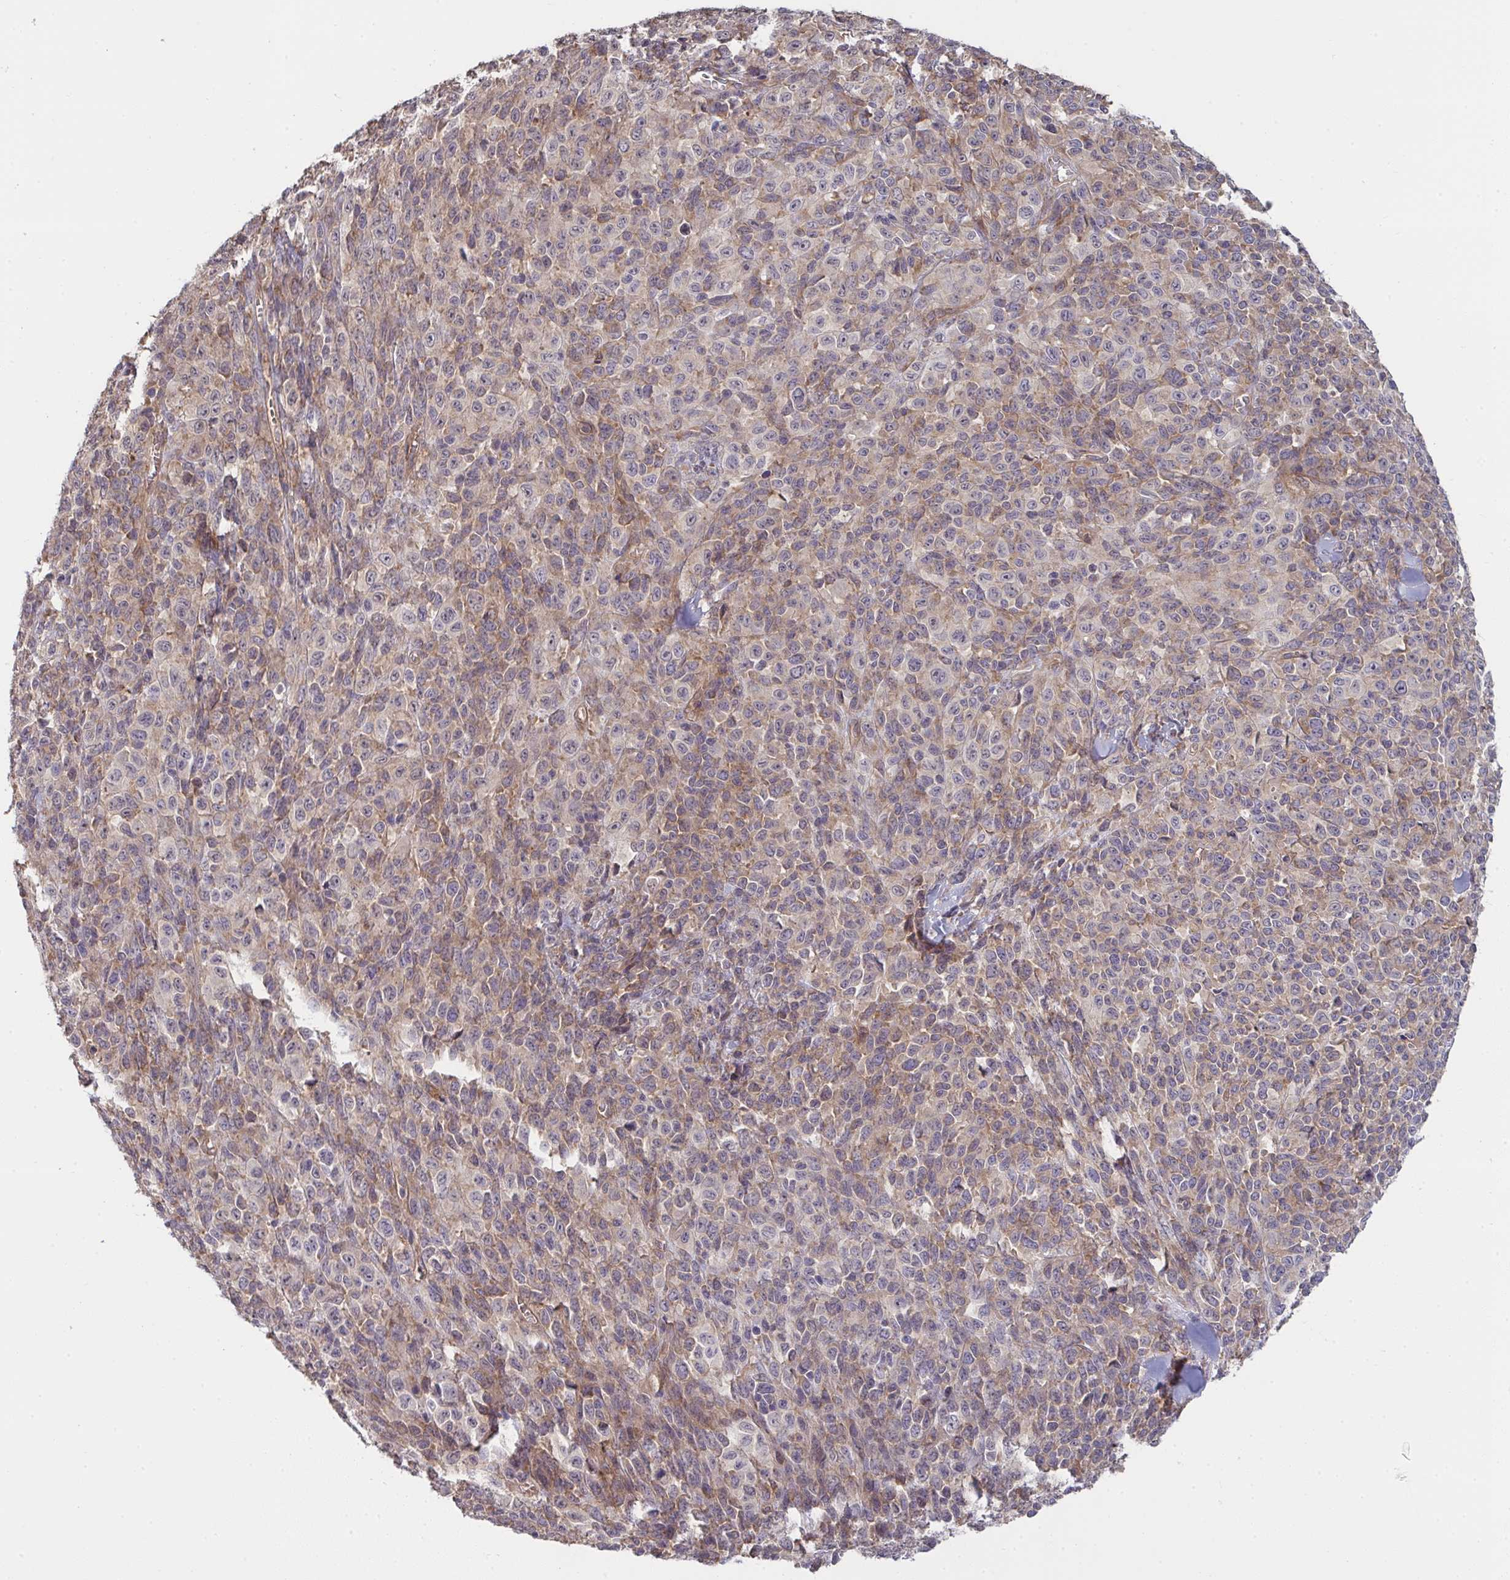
{"staining": {"intensity": "negative", "quantity": "none", "location": "none"}, "tissue": "melanoma", "cell_type": "Tumor cells", "image_type": "cancer", "snomed": [{"axis": "morphology", "description": "Malignant melanoma, NOS"}, {"axis": "topography", "description": "Skin"}], "caption": "Protein analysis of malignant melanoma demonstrates no significant expression in tumor cells.", "gene": "CASP9", "patient": {"sex": "female", "age": 66}}